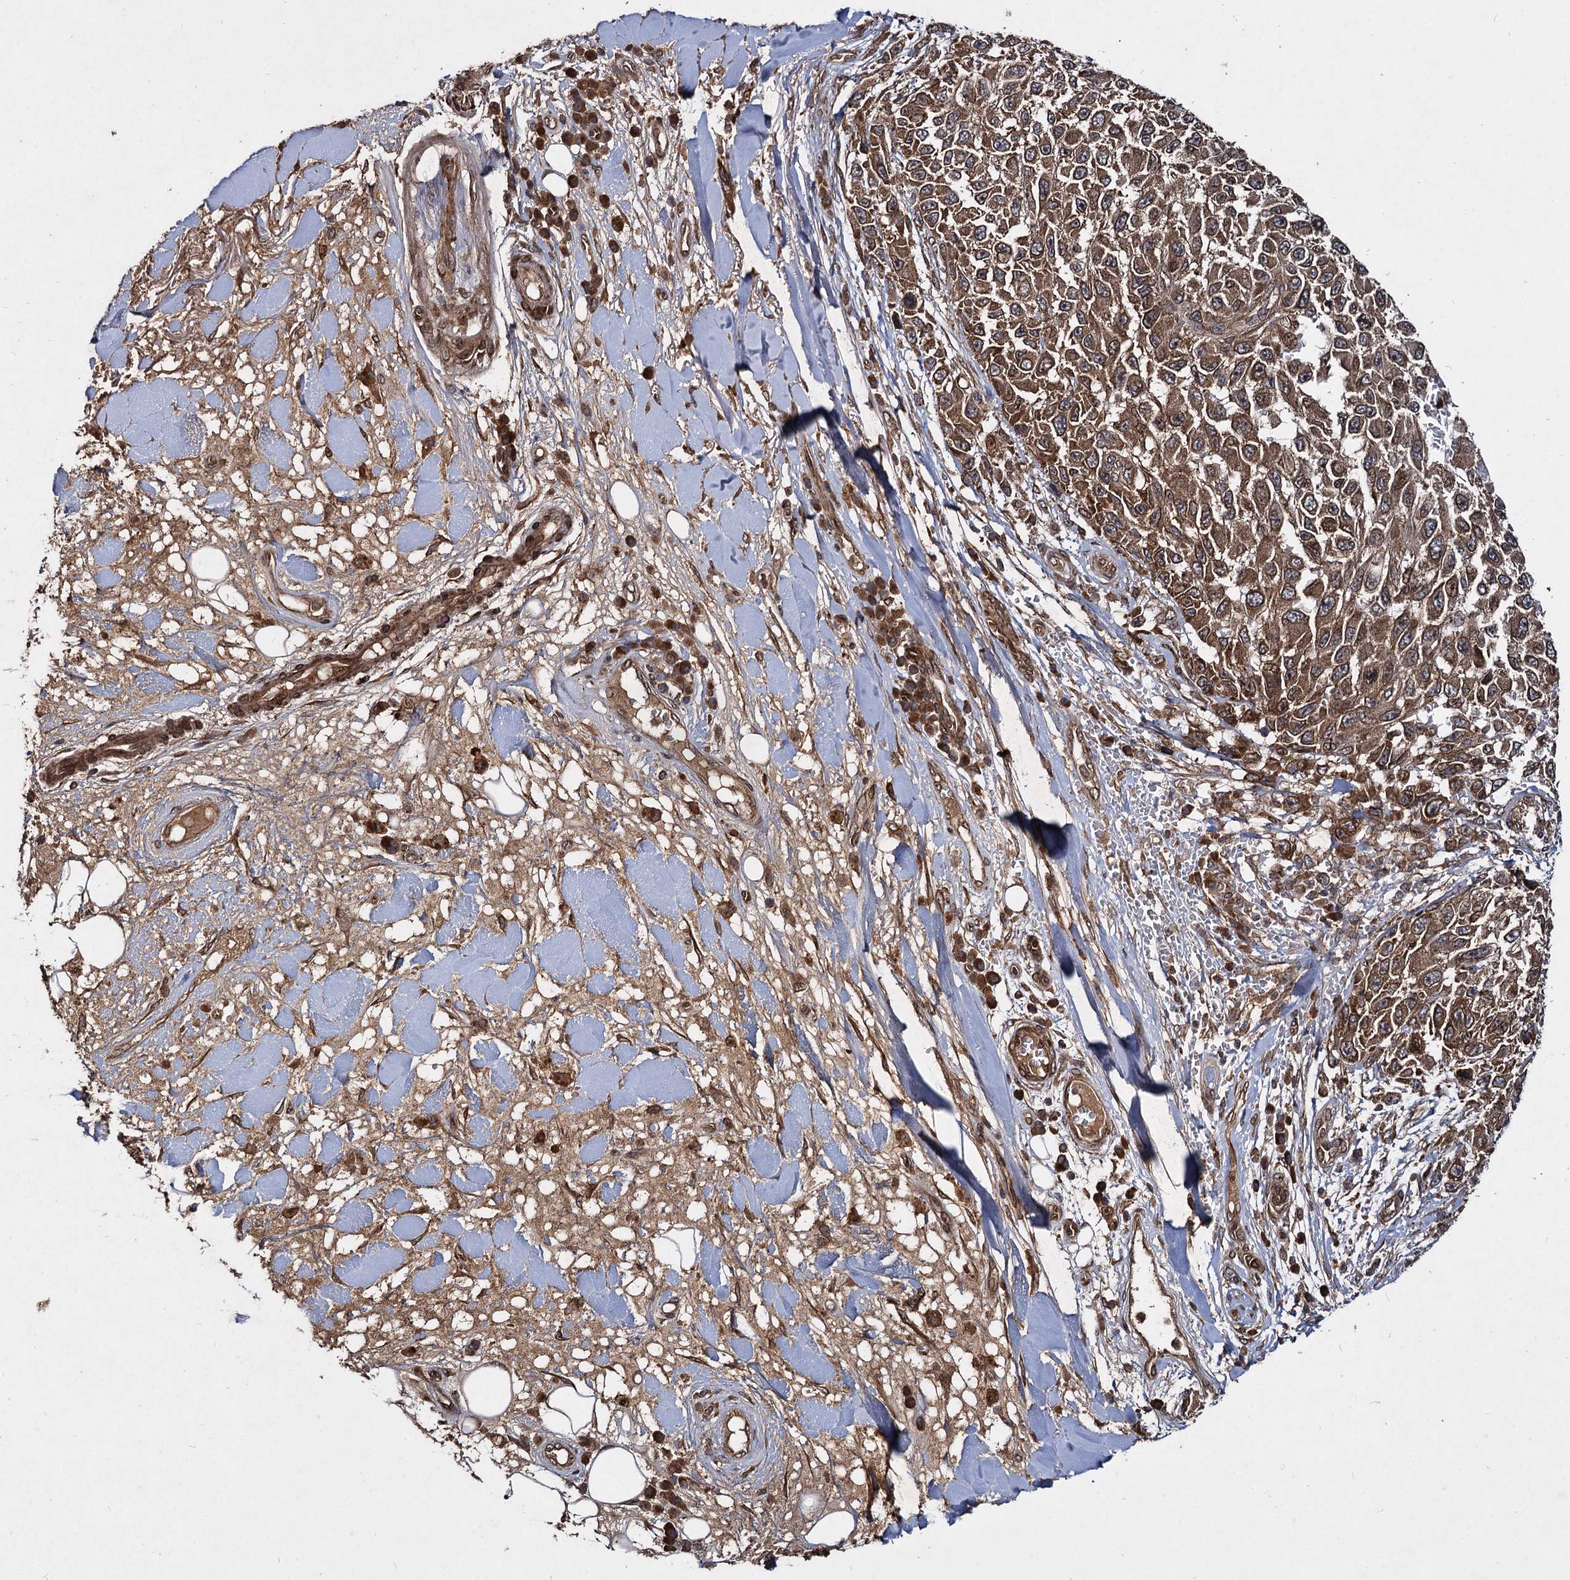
{"staining": {"intensity": "strong", "quantity": ">75%", "location": "cytoplasmic/membranous"}, "tissue": "melanoma", "cell_type": "Tumor cells", "image_type": "cancer", "snomed": [{"axis": "morphology", "description": "Normal tissue, NOS"}, {"axis": "morphology", "description": "Malignant melanoma, NOS"}, {"axis": "topography", "description": "Skin"}], "caption": "Malignant melanoma was stained to show a protein in brown. There is high levels of strong cytoplasmic/membranous positivity in approximately >75% of tumor cells.", "gene": "DCP1B", "patient": {"sex": "female", "age": 96}}